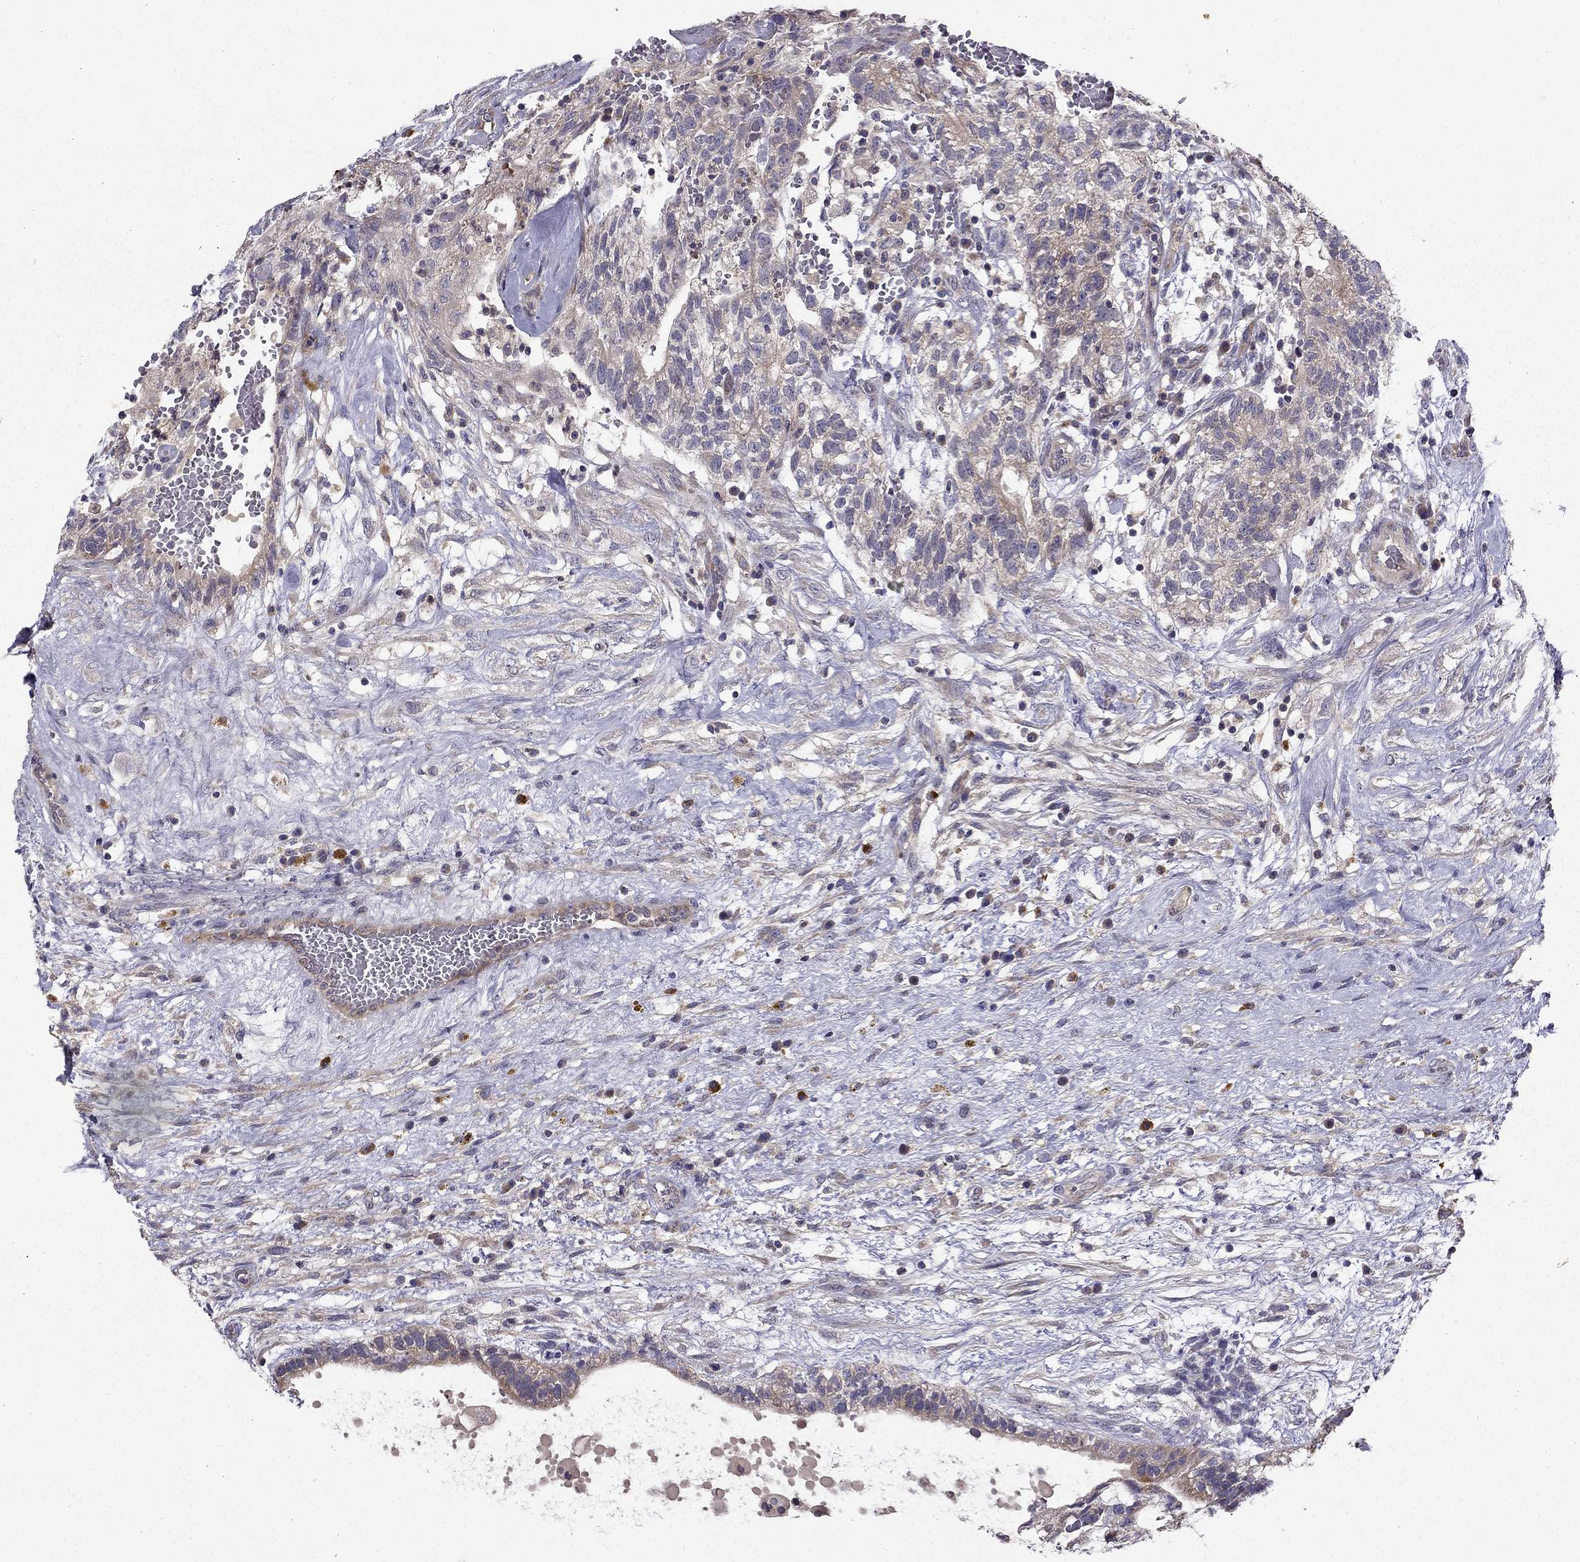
{"staining": {"intensity": "weak", "quantity": "<25%", "location": "cytoplasmic/membranous"}, "tissue": "testis cancer", "cell_type": "Tumor cells", "image_type": "cancer", "snomed": [{"axis": "morphology", "description": "Normal tissue, NOS"}, {"axis": "morphology", "description": "Carcinoma, Embryonal, NOS"}, {"axis": "topography", "description": "Testis"}, {"axis": "topography", "description": "Epididymis"}], "caption": "Immunohistochemistry (IHC) histopathology image of neoplastic tissue: testis cancer (embryonal carcinoma) stained with DAB (3,3'-diaminobenzidine) exhibits no significant protein staining in tumor cells.", "gene": "STXBP5", "patient": {"sex": "male", "age": 32}}